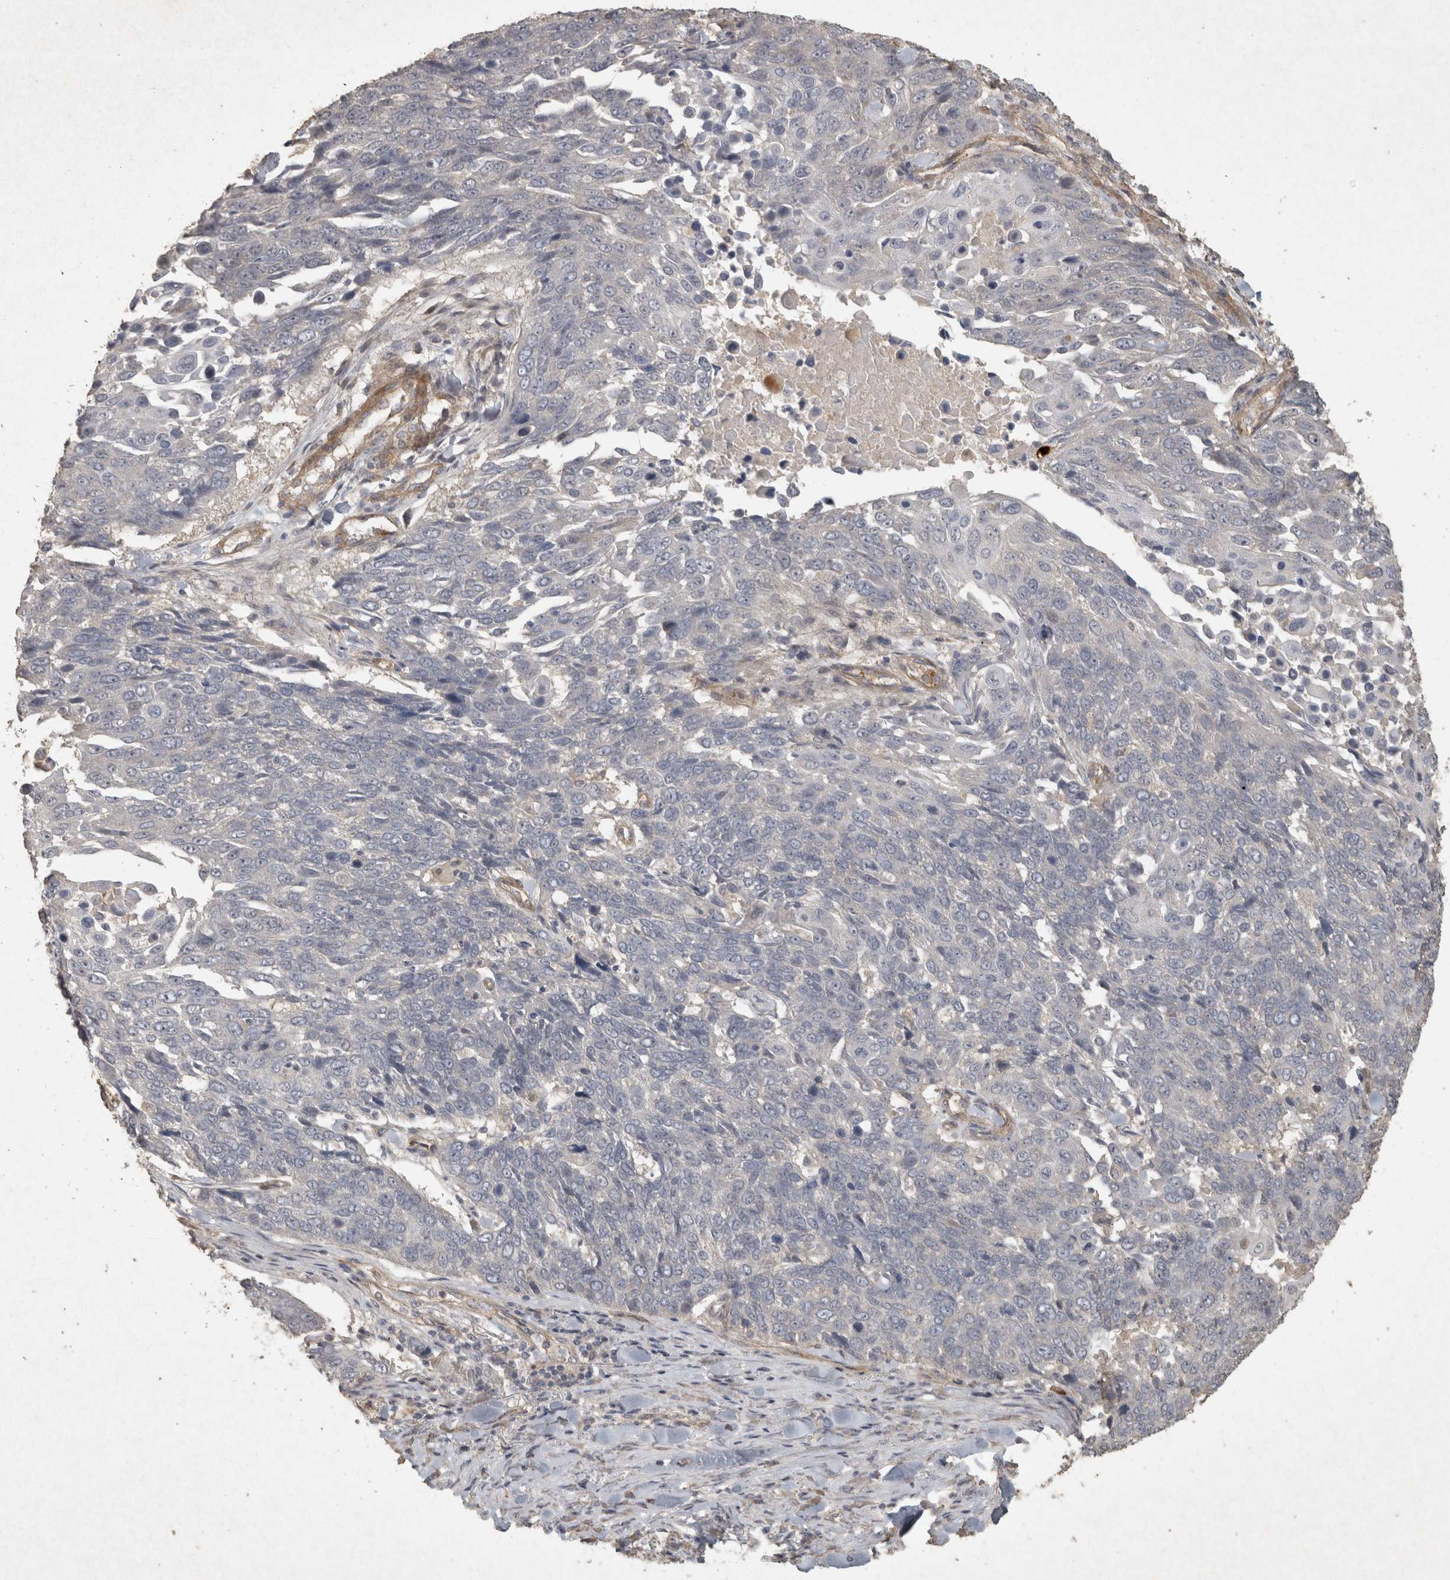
{"staining": {"intensity": "negative", "quantity": "none", "location": "none"}, "tissue": "lung cancer", "cell_type": "Tumor cells", "image_type": "cancer", "snomed": [{"axis": "morphology", "description": "Squamous cell carcinoma, NOS"}, {"axis": "topography", "description": "Lung"}], "caption": "Micrograph shows no protein positivity in tumor cells of squamous cell carcinoma (lung) tissue. (DAB IHC with hematoxylin counter stain).", "gene": "OSTN", "patient": {"sex": "male", "age": 66}}